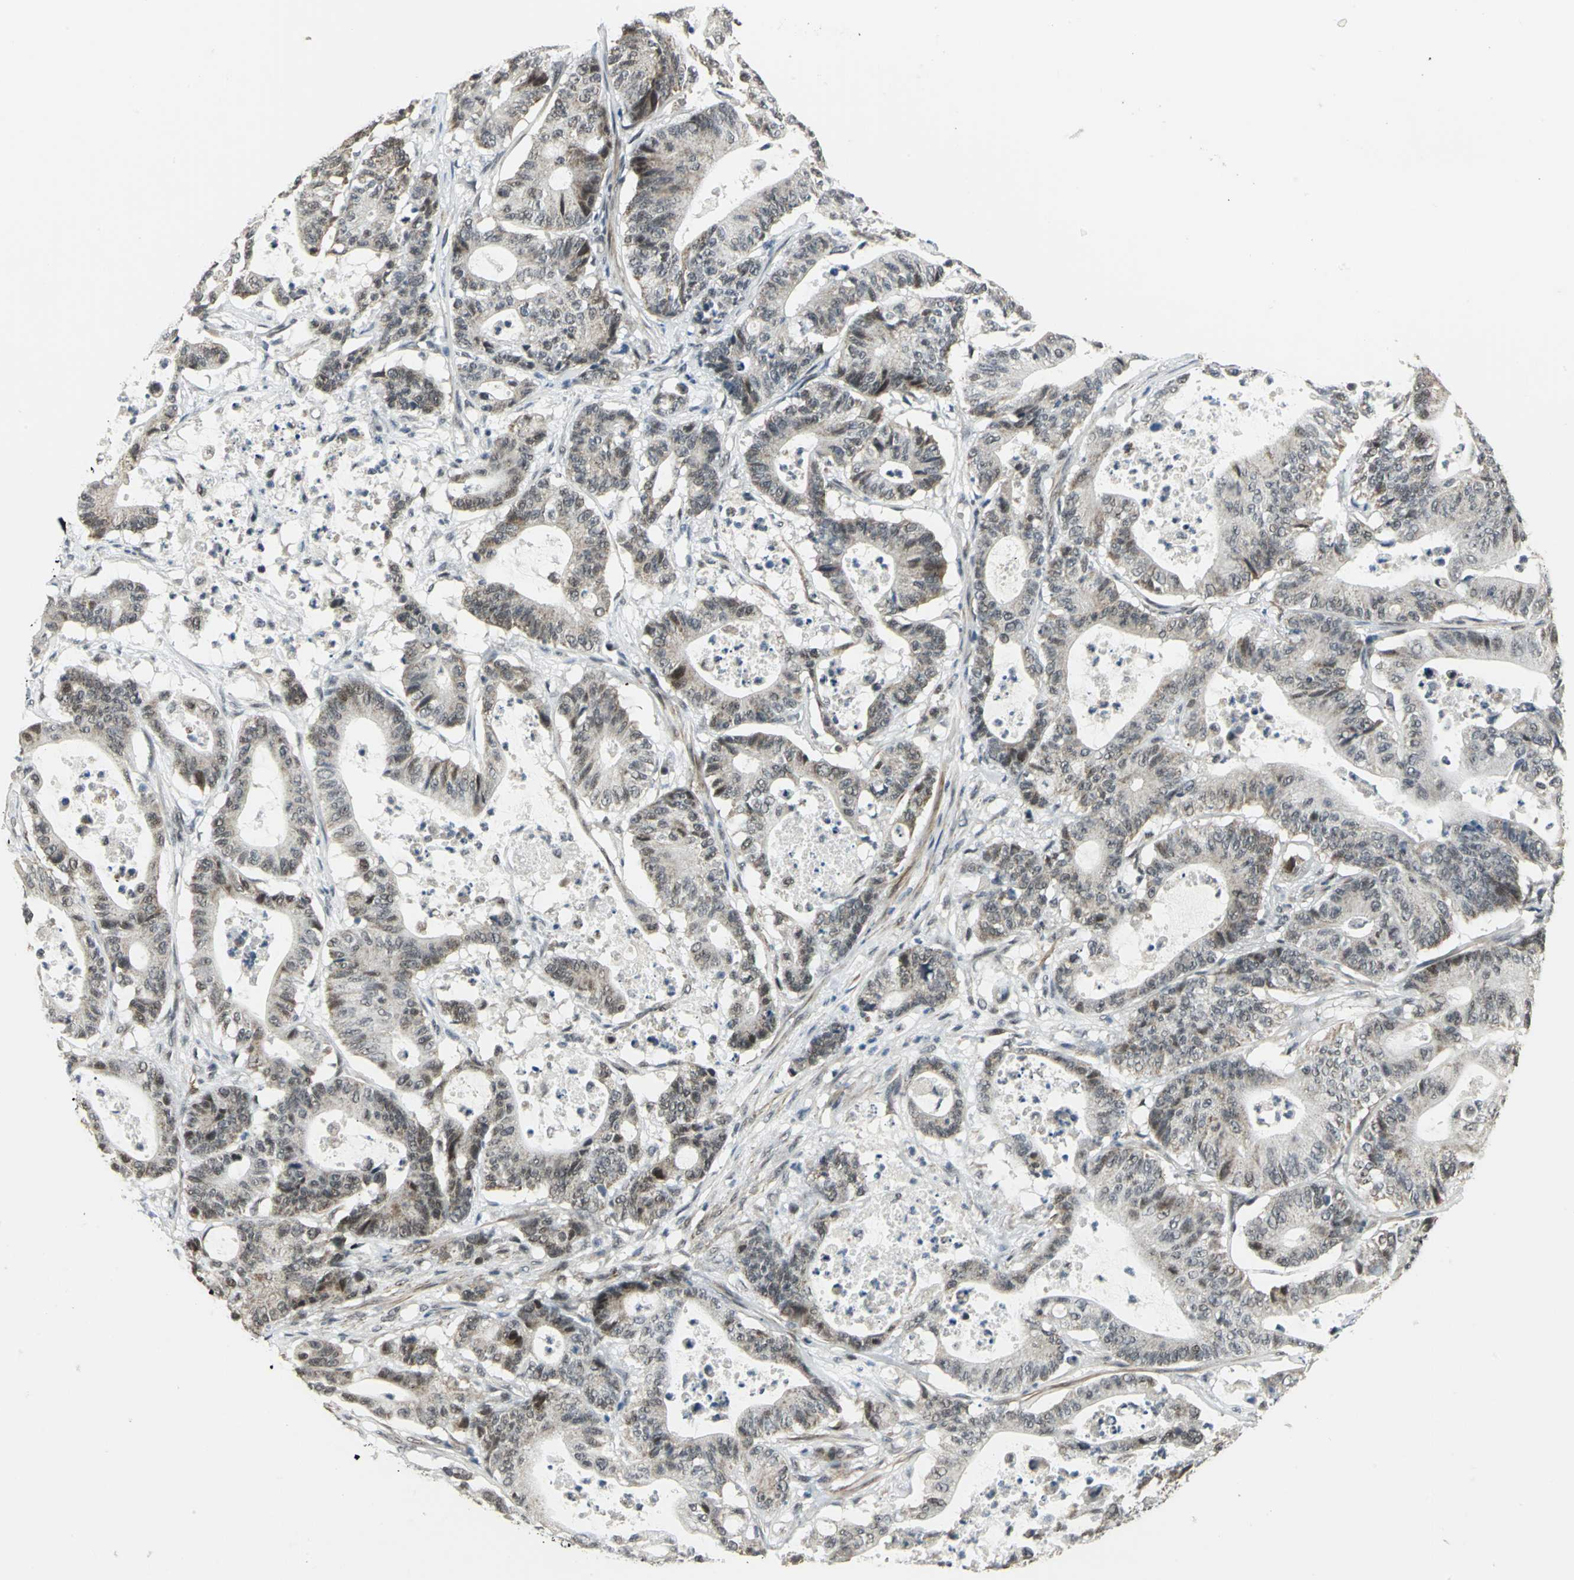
{"staining": {"intensity": "moderate", "quantity": "<25%", "location": "cytoplasmic/membranous,nuclear"}, "tissue": "colorectal cancer", "cell_type": "Tumor cells", "image_type": "cancer", "snomed": [{"axis": "morphology", "description": "Adenocarcinoma, NOS"}, {"axis": "topography", "description": "Colon"}], "caption": "IHC photomicrograph of neoplastic tissue: colorectal cancer (adenocarcinoma) stained using immunohistochemistry (IHC) reveals low levels of moderate protein expression localized specifically in the cytoplasmic/membranous and nuclear of tumor cells, appearing as a cytoplasmic/membranous and nuclear brown color.", "gene": "MTA1", "patient": {"sex": "female", "age": 84}}